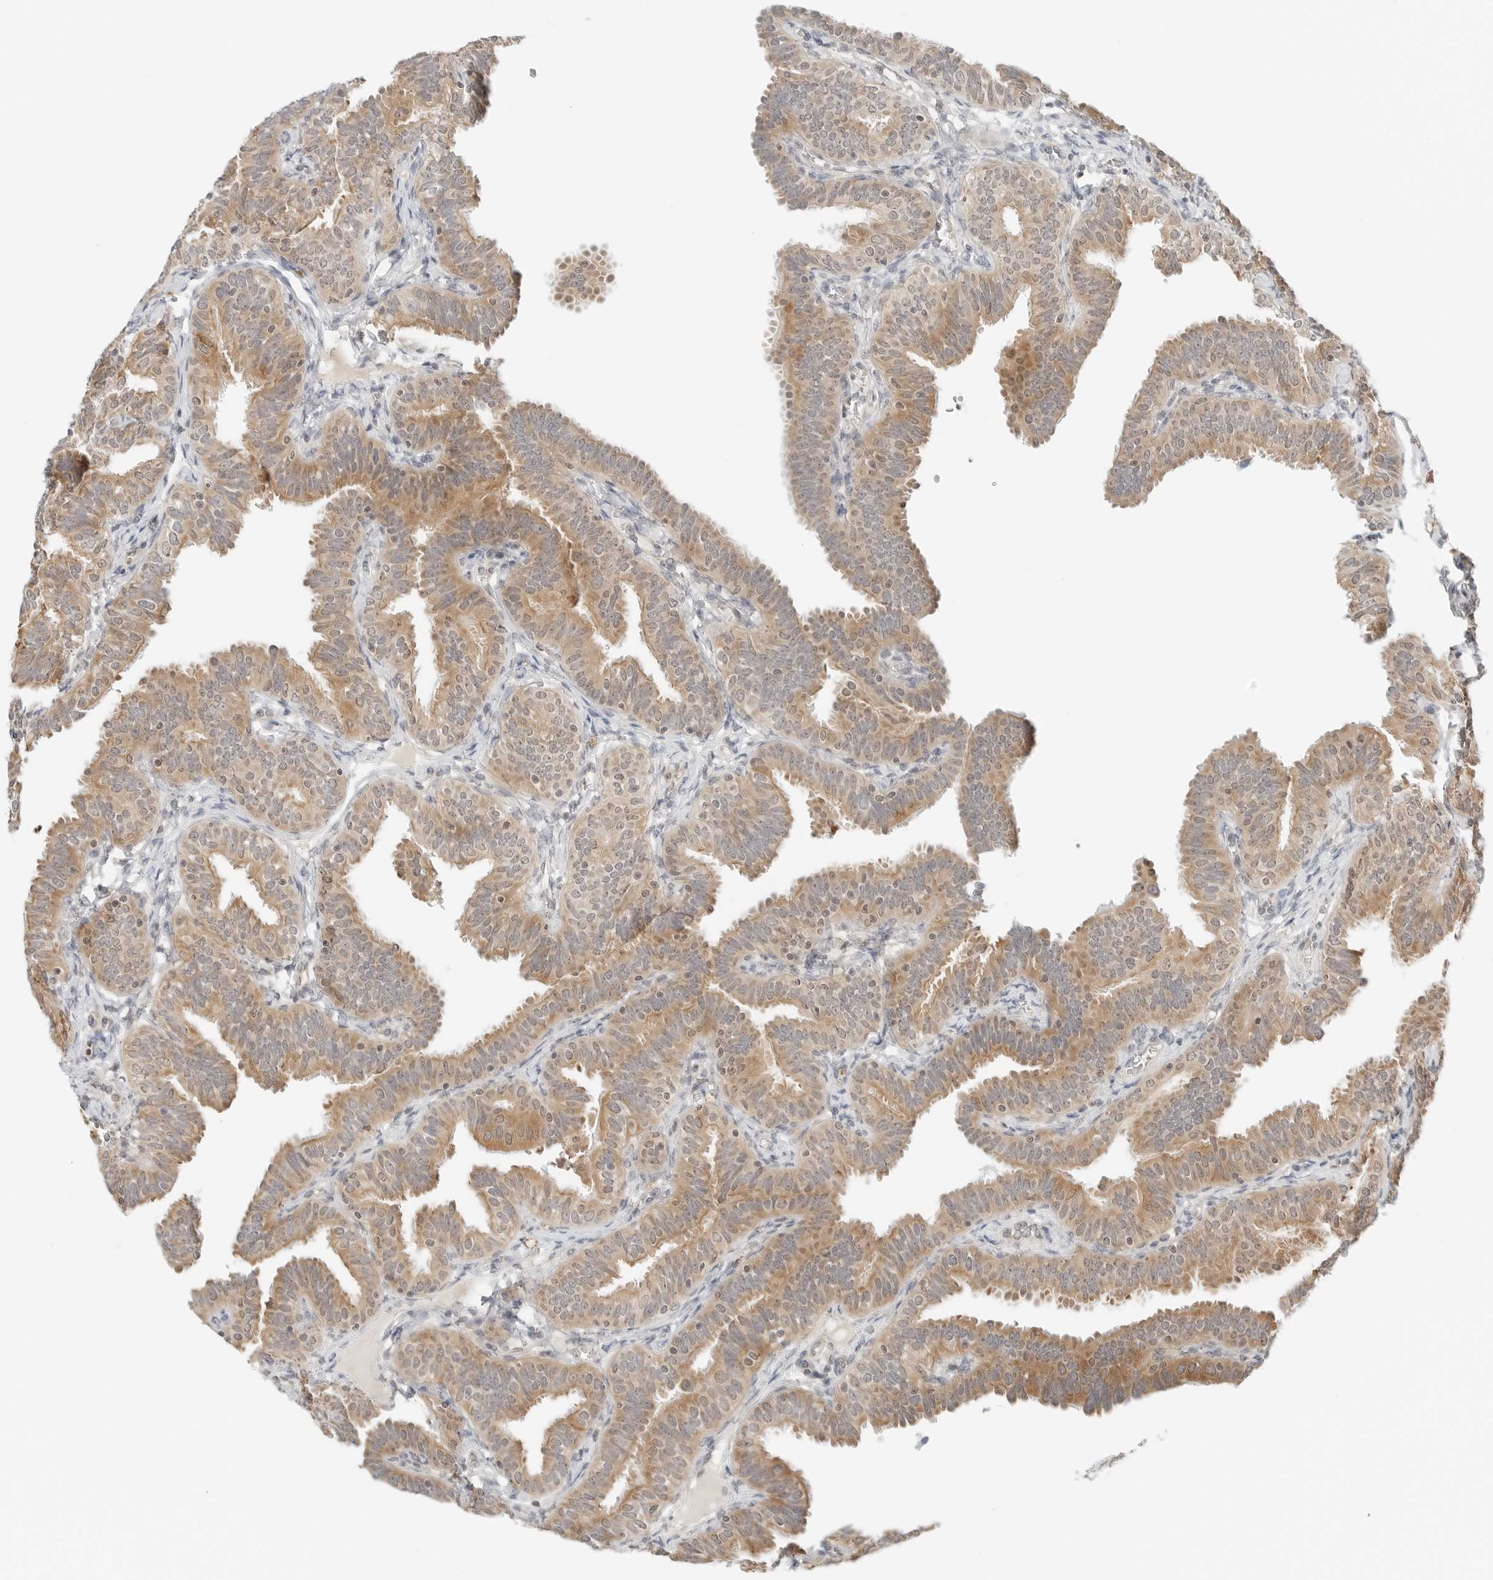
{"staining": {"intensity": "moderate", "quantity": "25%-75%", "location": "cytoplasmic/membranous"}, "tissue": "fallopian tube", "cell_type": "Glandular cells", "image_type": "normal", "snomed": [{"axis": "morphology", "description": "Normal tissue, NOS"}, {"axis": "topography", "description": "Fallopian tube"}], "caption": "Immunohistochemistry staining of benign fallopian tube, which exhibits medium levels of moderate cytoplasmic/membranous expression in approximately 25%-75% of glandular cells indicating moderate cytoplasmic/membranous protein expression. The staining was performed using DAB (3,3'-diaminobenzidine) (brown) for protein detection and nuclei were counterstained in hematoxylin (blue).", "gene": "IQCC", "patient": {"sex": "female", "age": 35}}